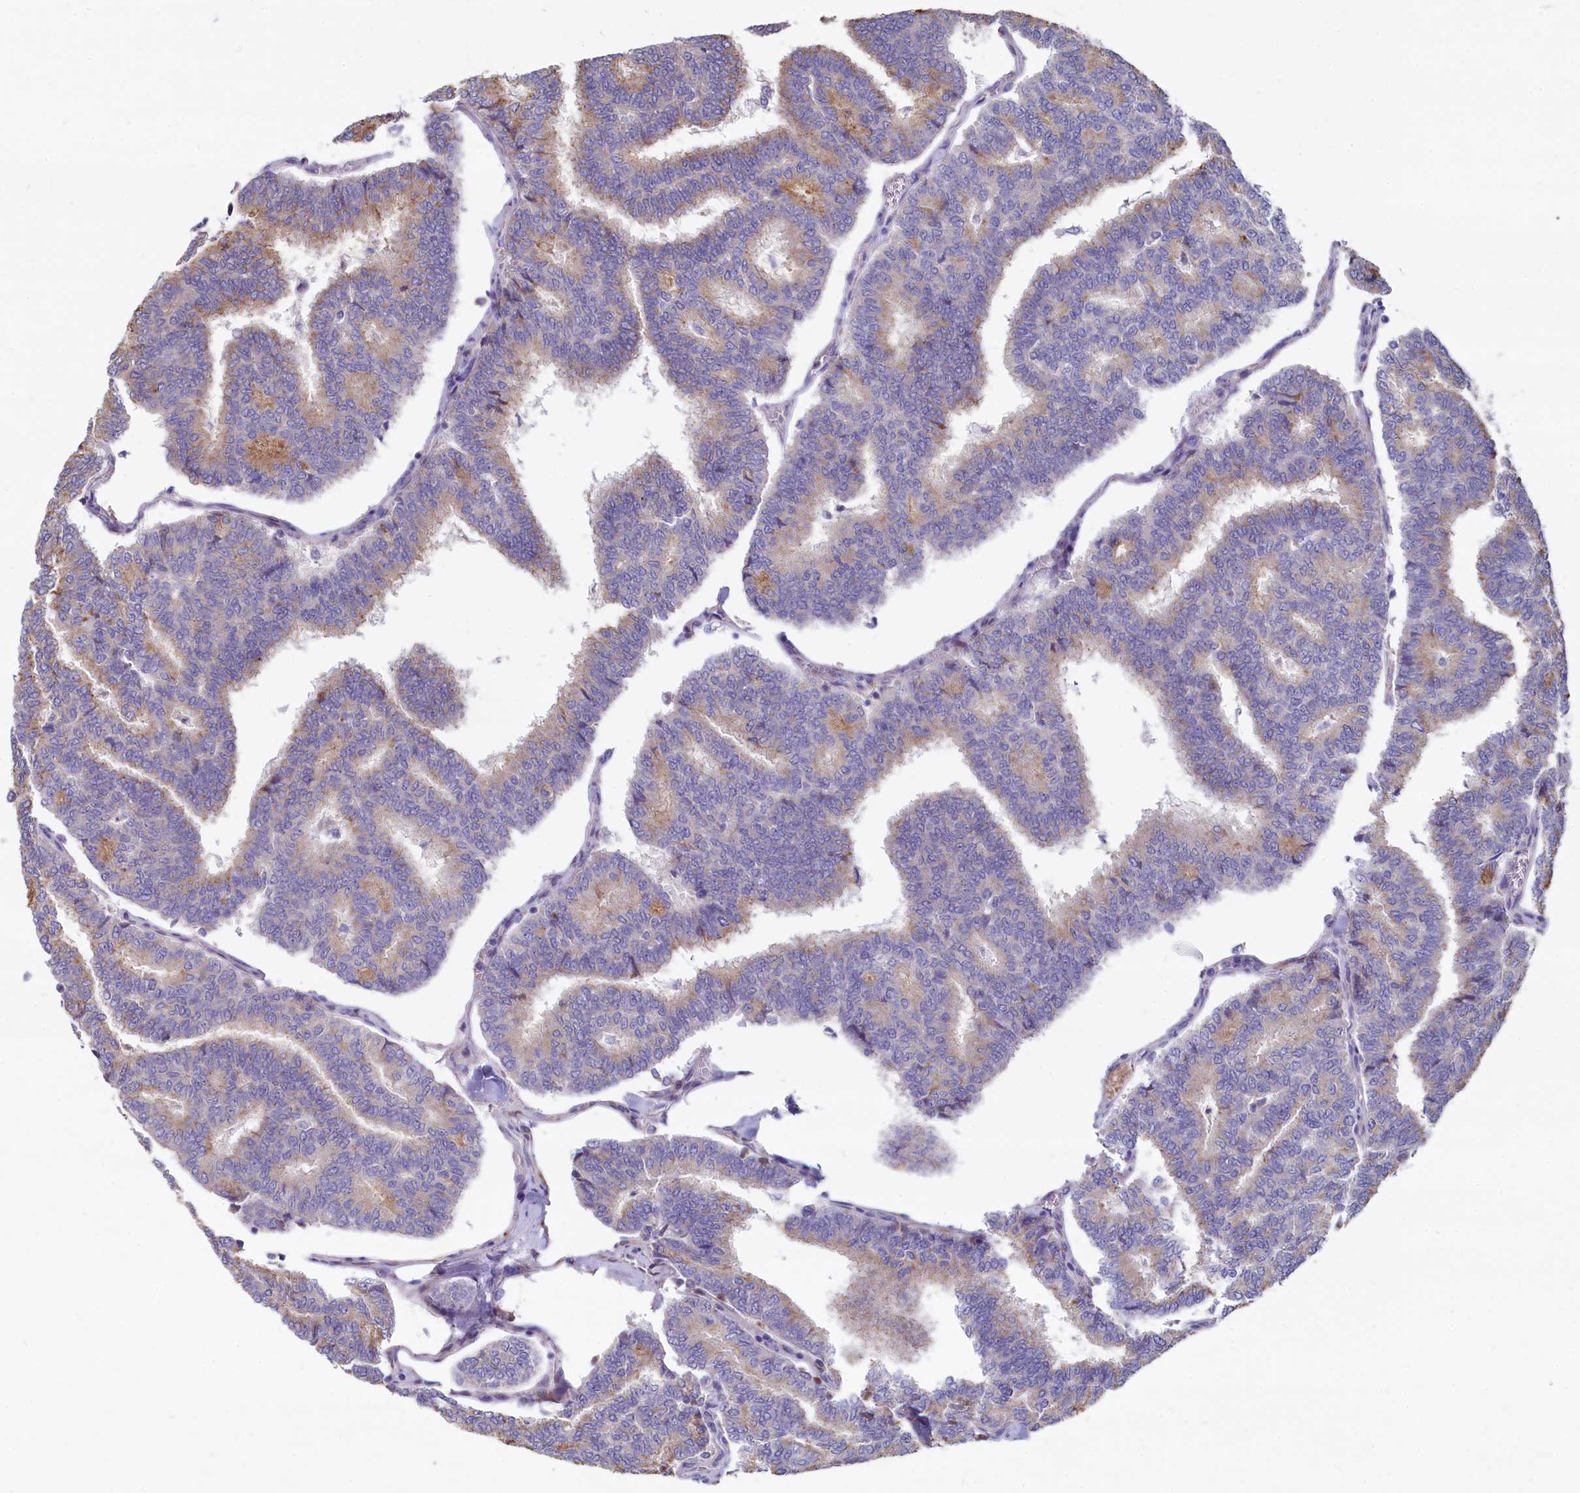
{"staining": {"intensity": "weak", "quantity": "25%-75%", "location": "cytoplasmic/membranous"}, "tissue": "thyroid cancer", "cell_type": "Tumor cells", "image_type": "cancer", "snomed": [{"axis": "morphology", "description": "Papillary adenocarcinoma, NOS"}, {"axis": "topography", "description": "Thyroid gland"}], "caption": "Tumor cells demonstrate weak cytoplasmic/membranous staining in about 25%-75% of cells in papillary adenocarcinoma (thyroid). (DAB (3,3'-diaminobenzidine) IHC, brown staining for protein, blue staining for nuclei).", "gene": "ASXL3", "patient": {"sex": "female", "age": 35}}